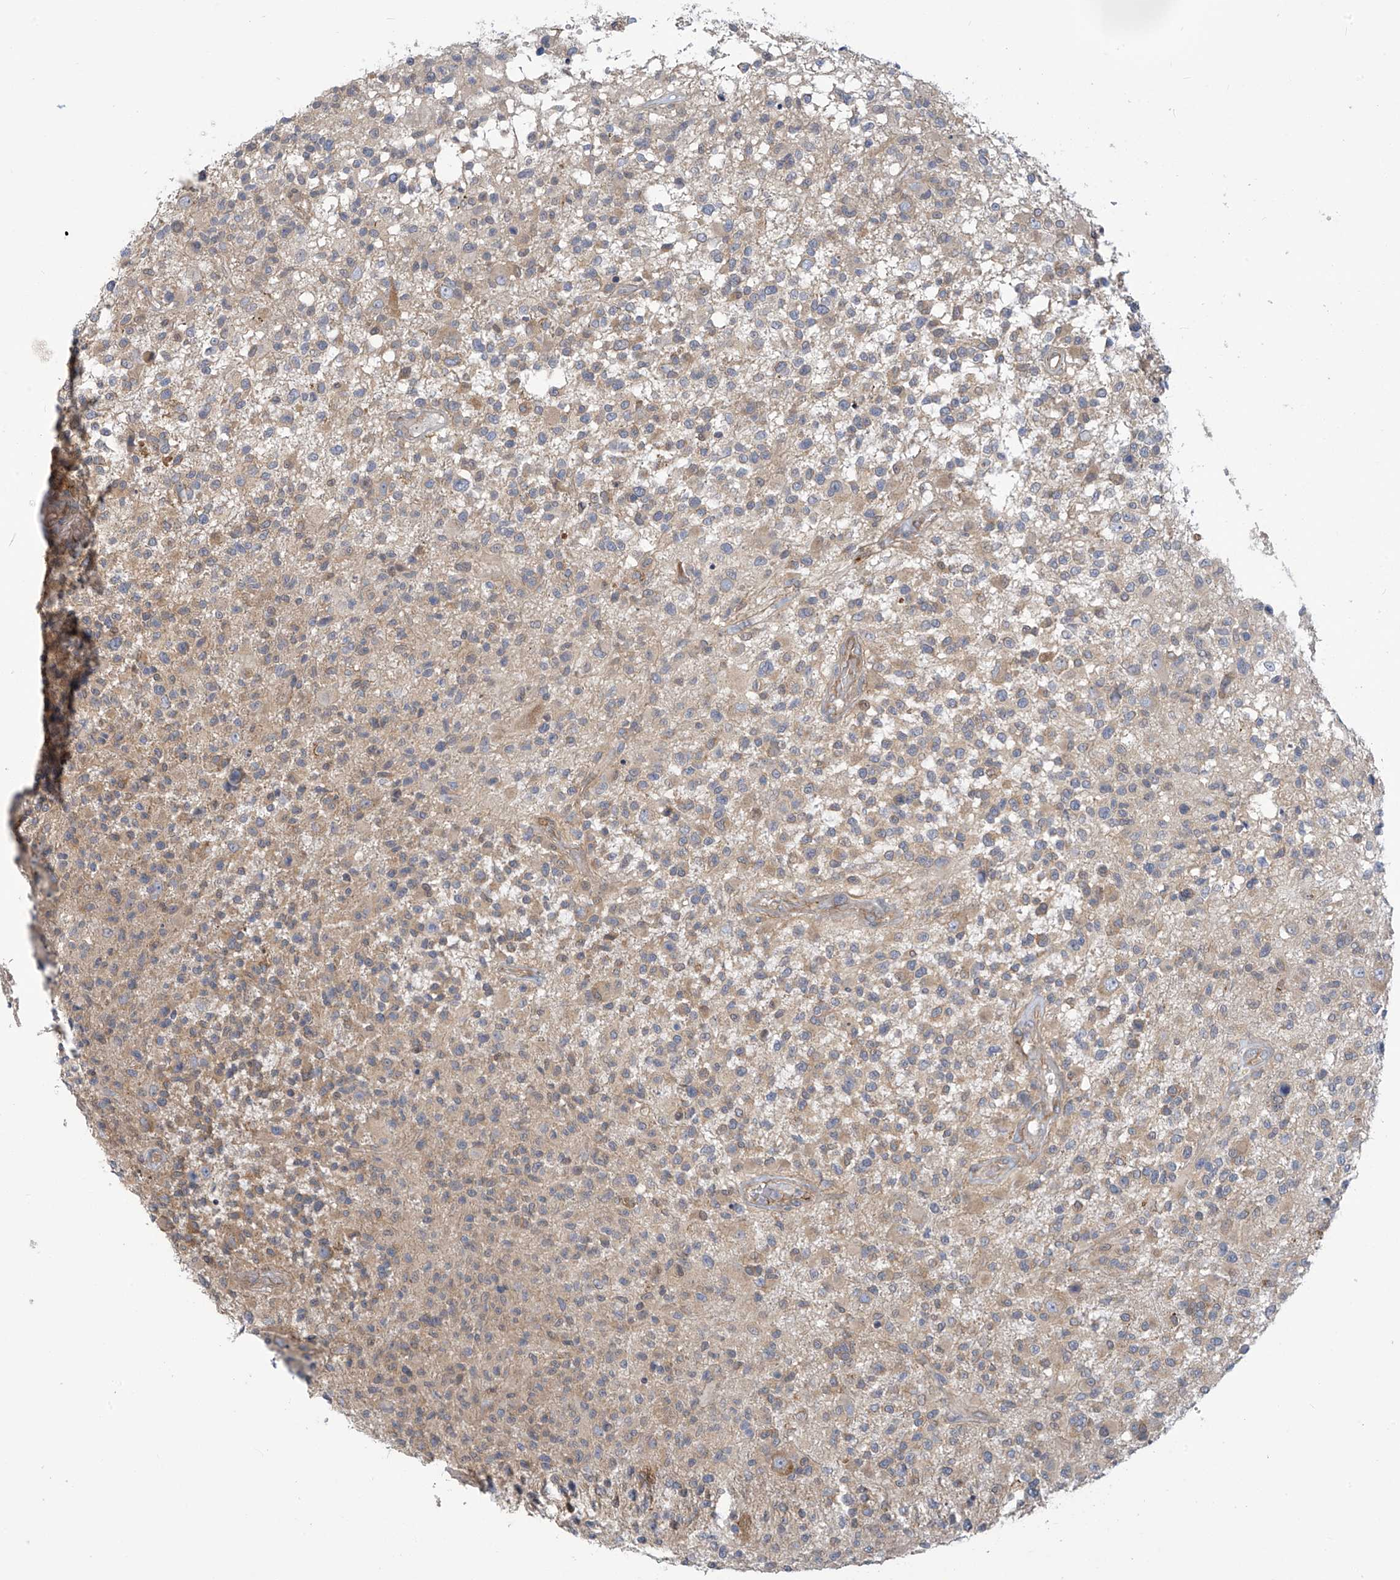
{"staining": {"intensity": "weak", "quantity": "<25%", "location": "cytoplasmic/membranous"}, "tissue": "glioma", "cell_type": "Tumor cells", "image_type": "cancer", "snomed": [{"axis": "morphology", "description": "Glioma, malignant, High grade"}, {"axis": "morphology", "description": "Glioblastoma, NOS"}, {"axis": "topography", "description": "Brain"}], "caption": "A photomicrograph of malignant glioma (high-grade) stained for a protein displays no brown staining in tumor cells. (DAB (3,3'-diaminobenzidine) immunohistochemistry visualized using brightfield microscopy, high magnification).", "gene": "ADAT2", "patient": {"sex": "male", "age": 60}}